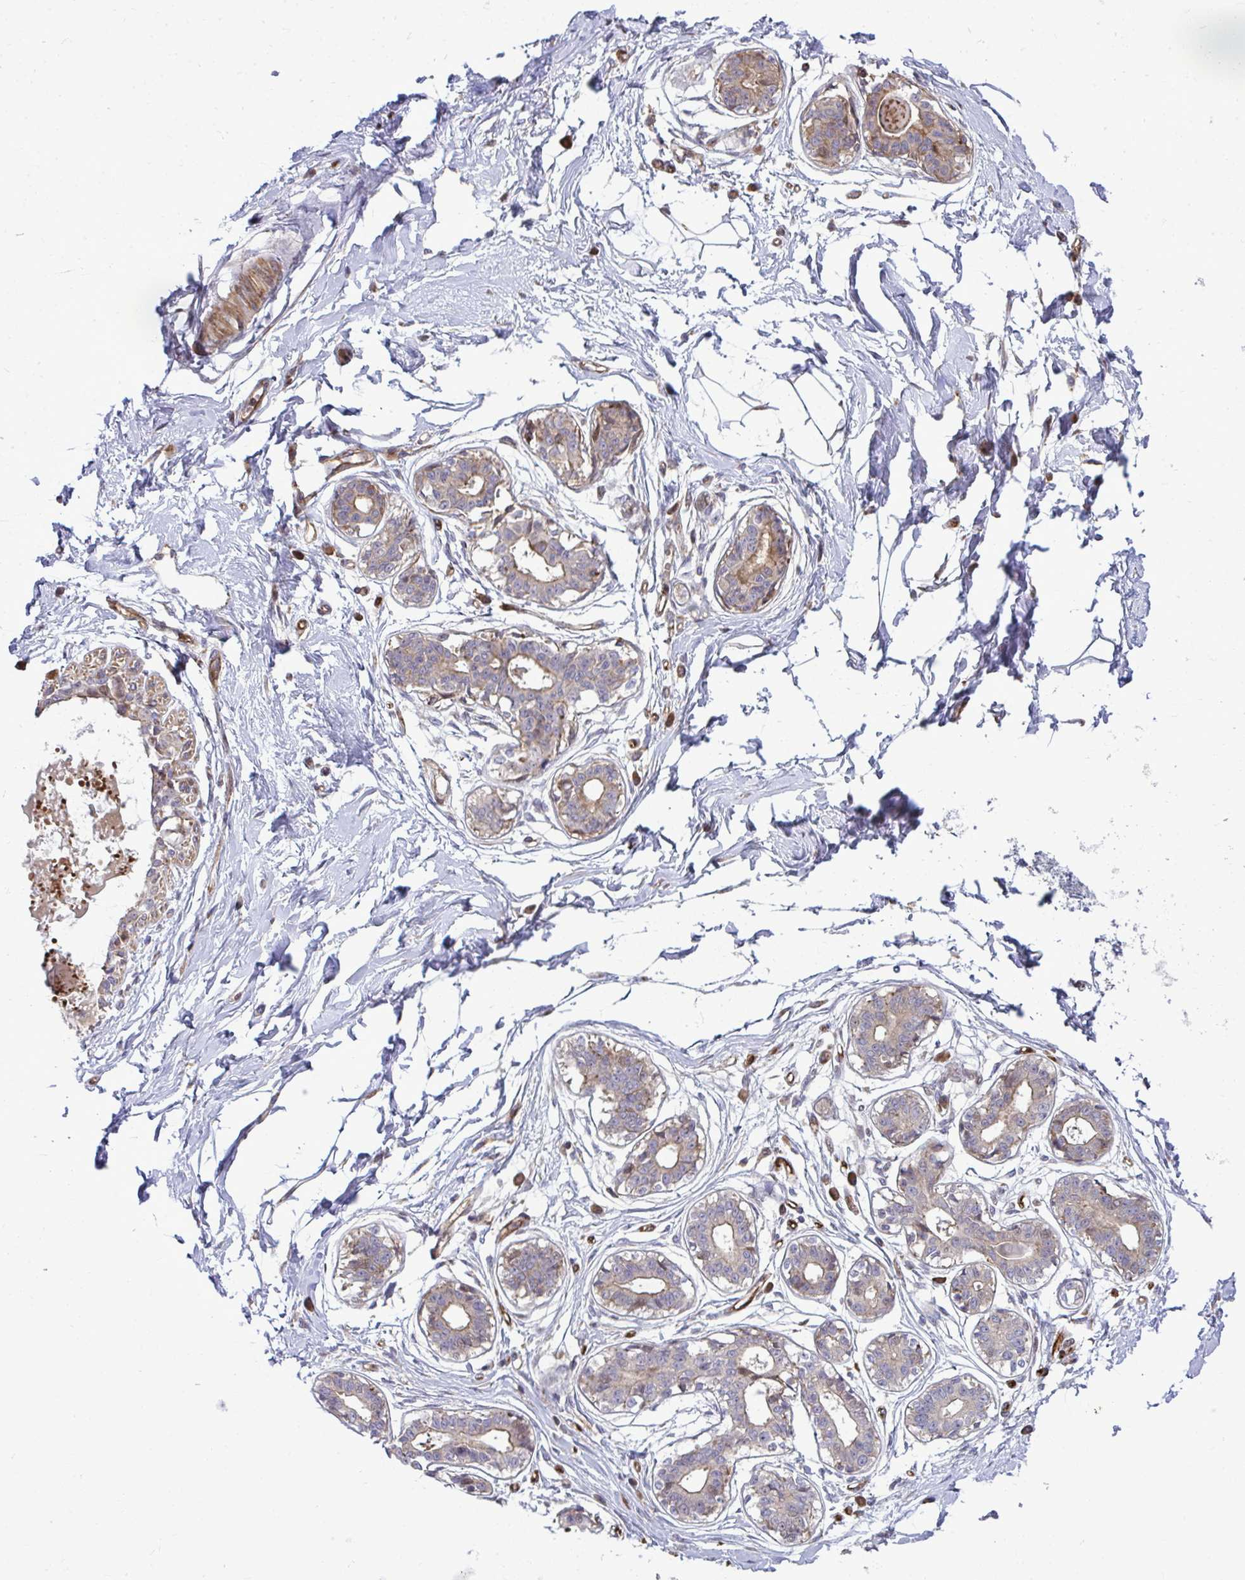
{"staining": {"intensity": "negative", "quantity": "none", "location": "none"}, "tissue": "breast", "cell_type": "Adipocytes", "image_type": "normal", "snomed": [{"axis": "morphology", "description": "Normal tissue, NOS"}, {"axis": "topography", "description": "Breast"}], "caption": "There is no significant expression in adipocytes of breast. (DAB immunohistochemistry (IHC), high magnification).", "gene": "ZSCAN9", "patient": {"sex": "female", "age": 45}}